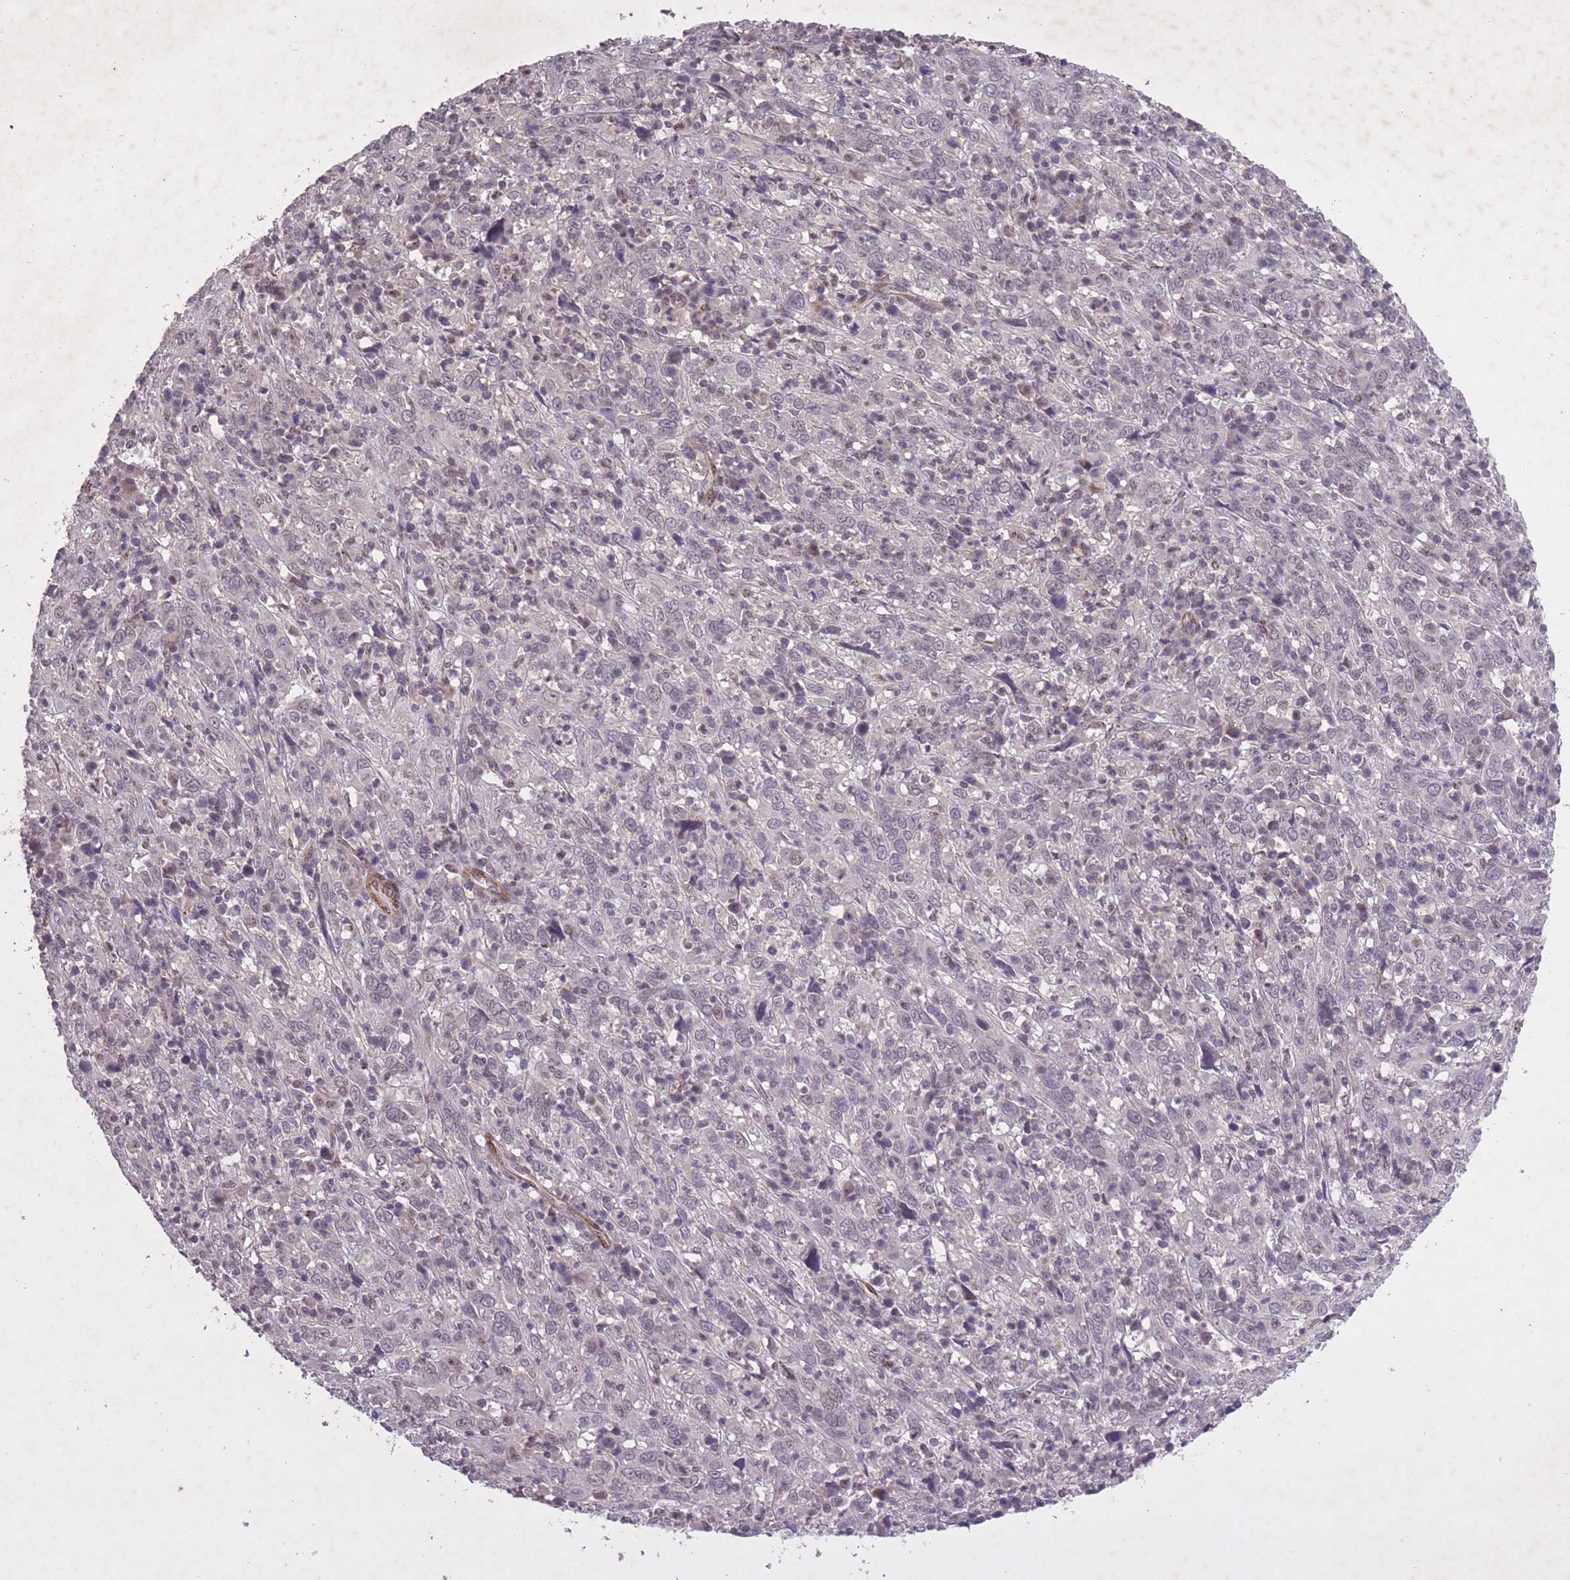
{"staining": {"intensity": "weak", "quantity": "<25%", "location": "nuclear"}, "tissue": "cervical cancer", "cell_type": "Tumor cells", "image_type": "cancer", "snomed": [{"axis": "morphology", "description": "Squamous cell carcinoma, NOS"}, {"axis": "topography", "description": "Cervix"}], "caption": "Tumor cells are negative for brown protein staining in squamous cell carcinoma (cervical). The staining is performed using DAB (3,3'-diaminobenzidine) brown chromogen with nuclei counter-stained in using hematoxylin.", "gene": "CBX6", "patient": {"sex": "female", "age": 46}}